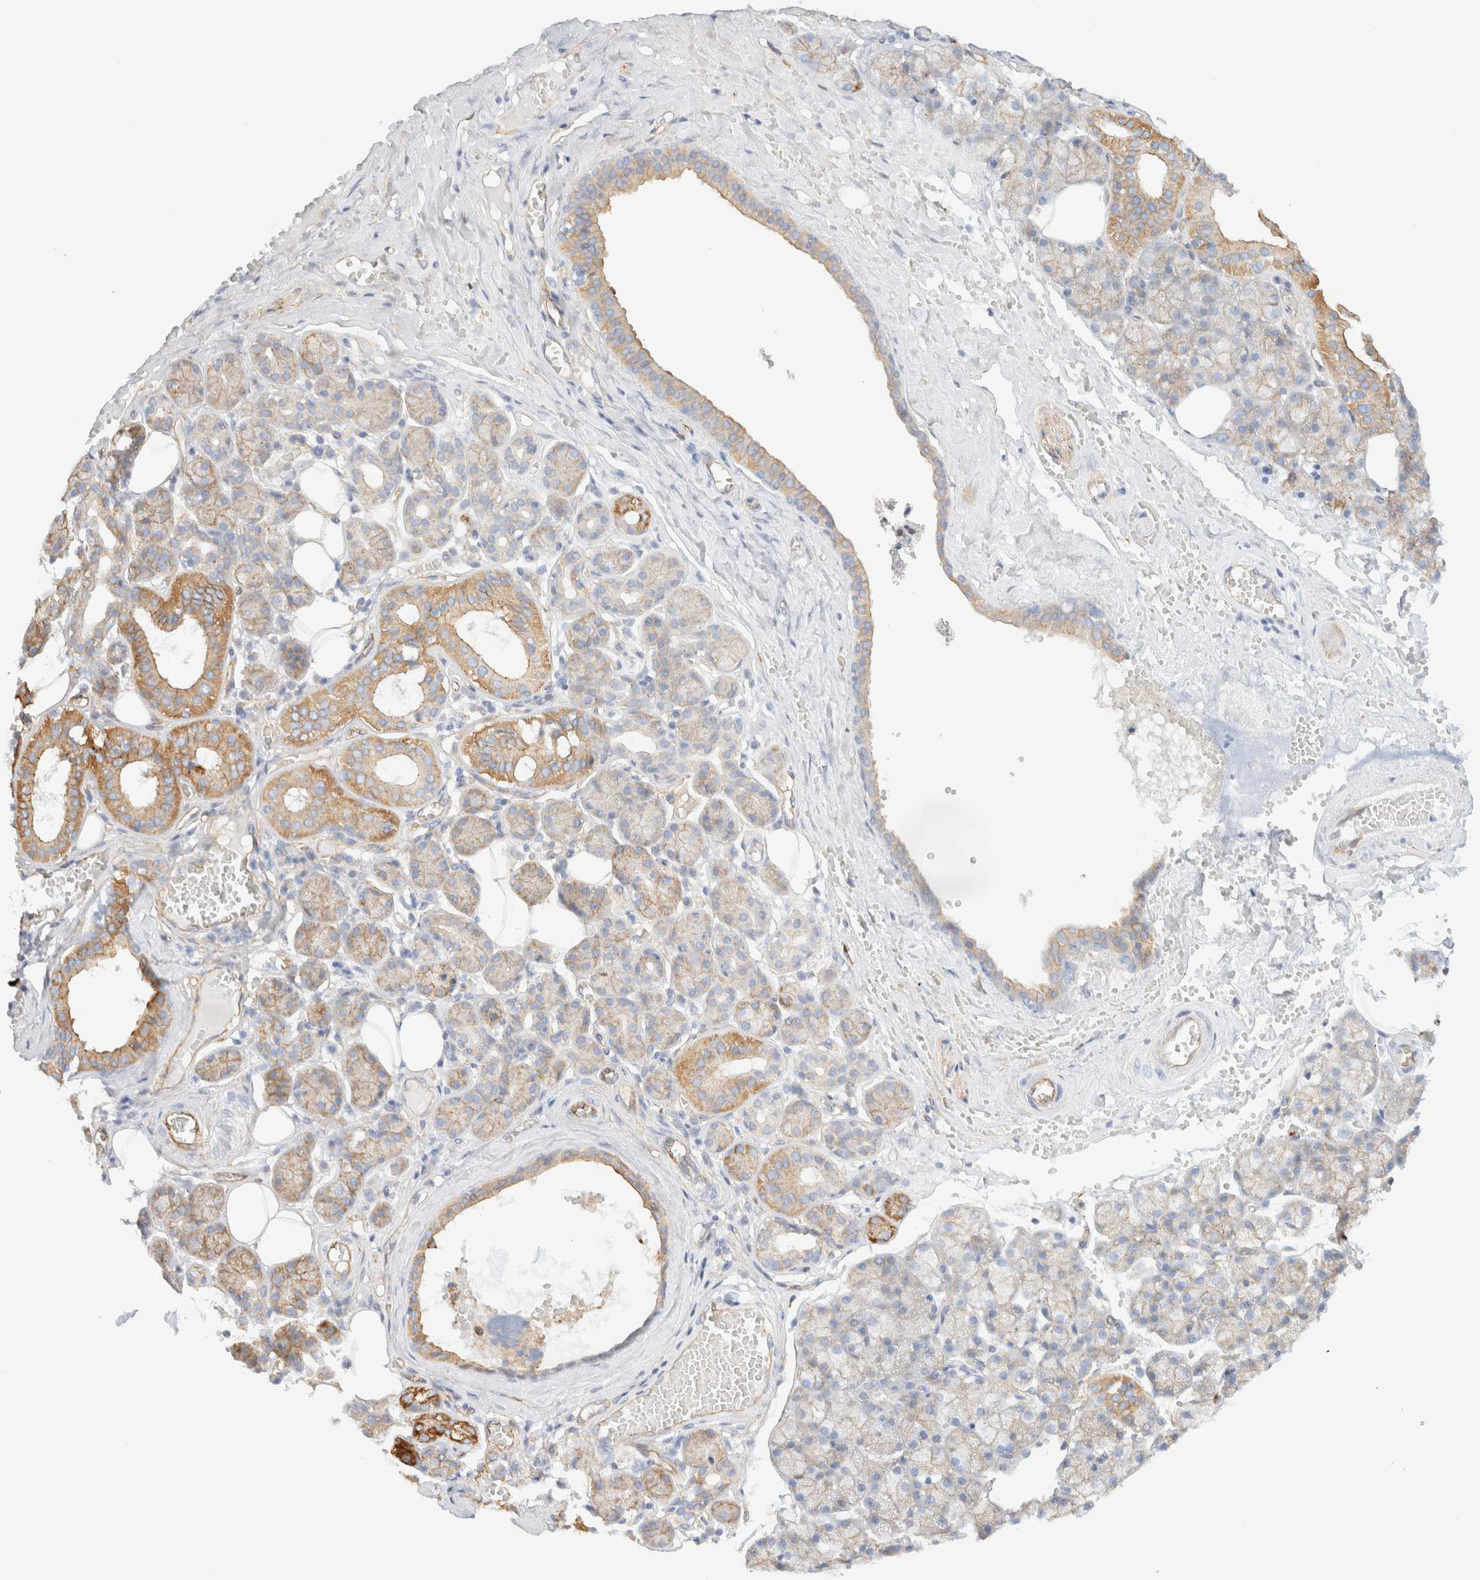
{"staining": {"intensity": "weak", "quantity": ">75%", "location": "cytoplasmic/membranous"}, "tissue": "salivary gland", "cell_type": "Glandular cells", "image_type": "normal", "snomed": [{"axis": "morphology", "description": "Normal tissue, NOS"}, {"axis": "topography", "description": "Salivary gland"}], "caption": "Immunohistochemistry micrograph of benign salivary gland stained for a protein (brown), which exhibits low levels of weak cytoplasmic/membranous positivity in about >75% of glandular cells.", "gene": "CYB5R4", "patient": {"sex": "male", "age": 62}}